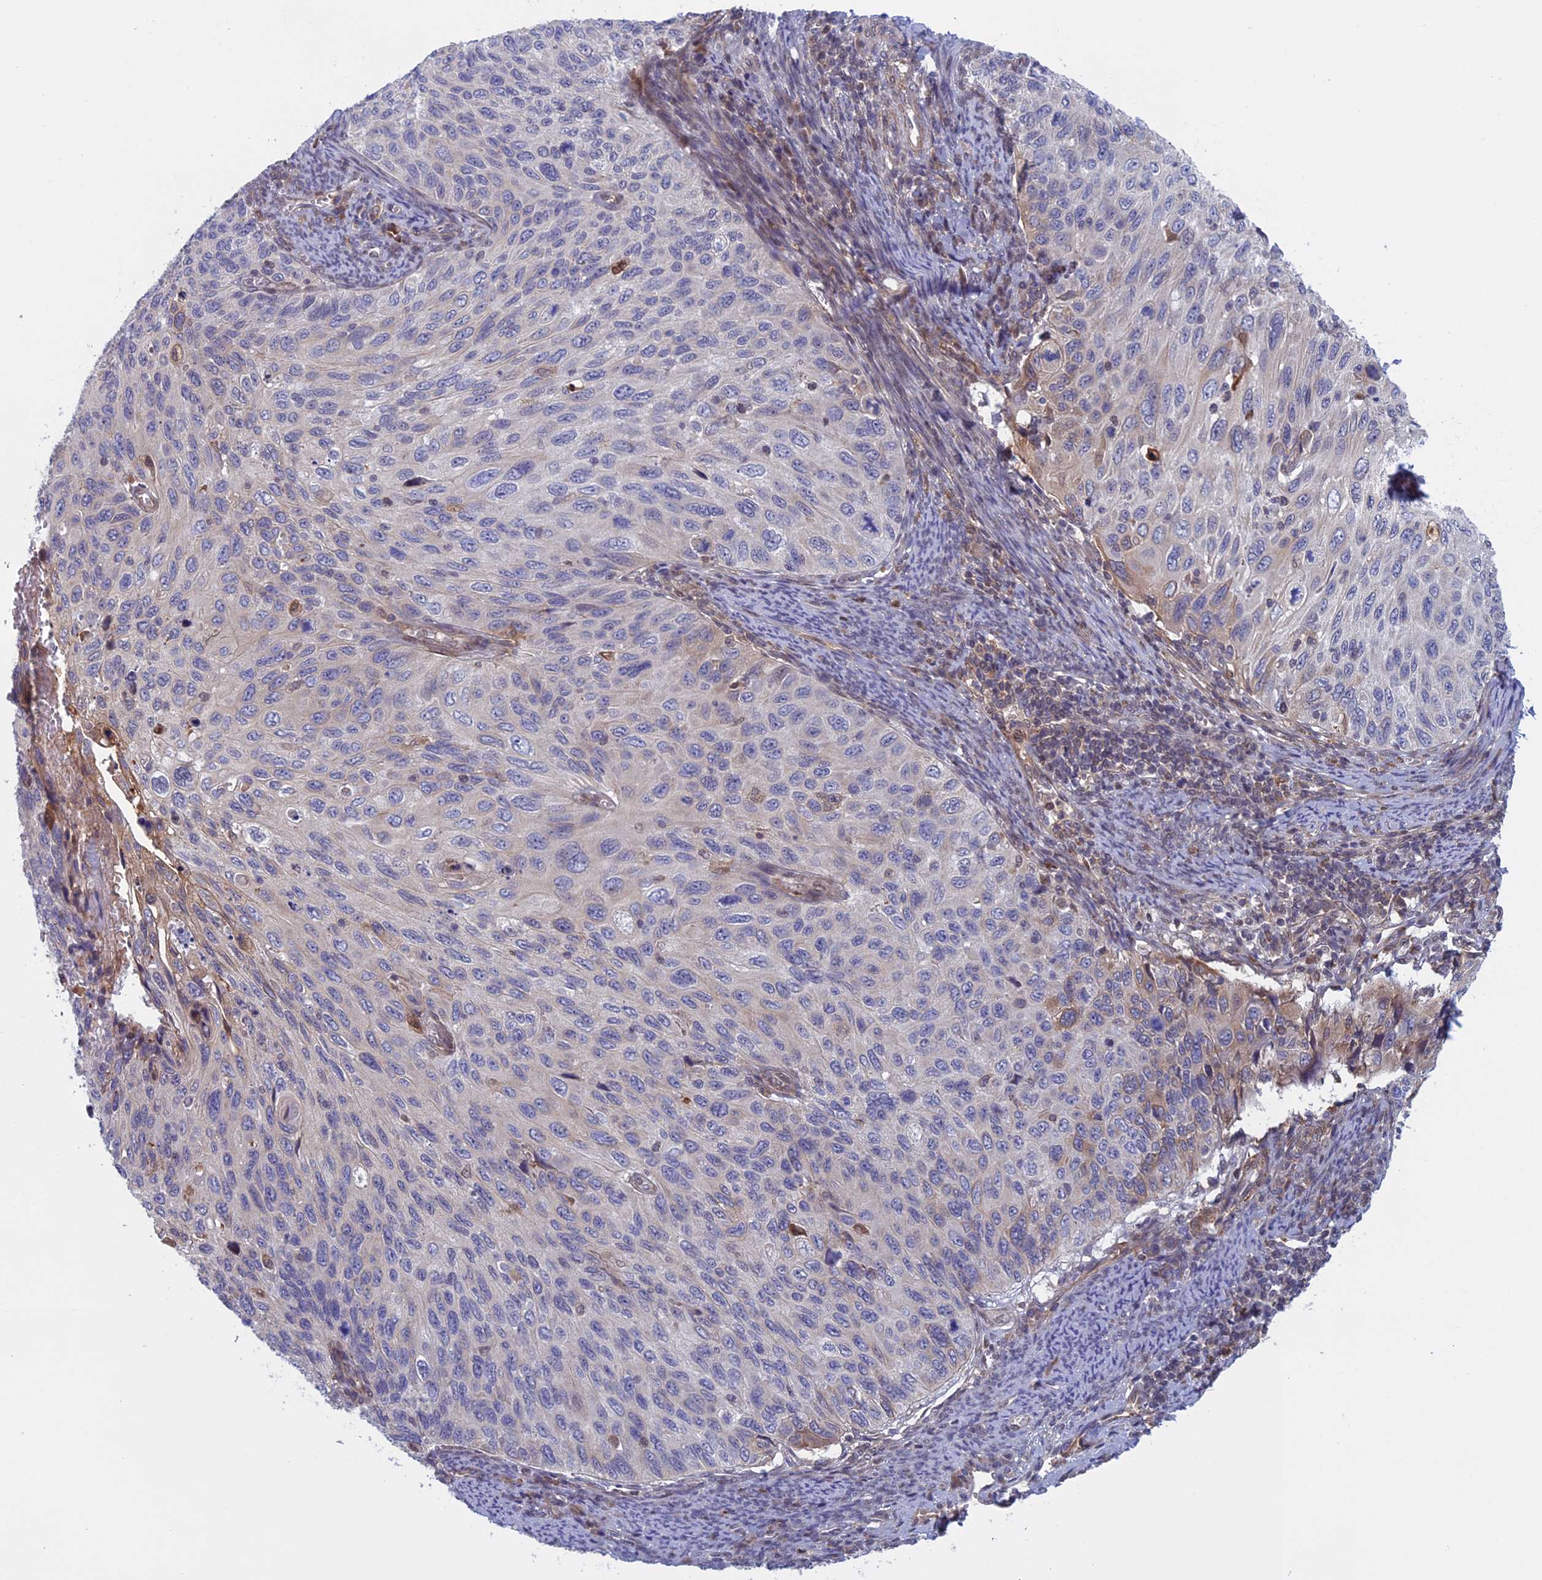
{"staining": {"intensity": "negative", "quantity": "none", "location": "none"}, "tissue": "cervical cancer", "cell_type": "Tumor cells", "image_type": "cancer", "snomed": [{"axis": "morphology", "description": "Squamous cell carcinoma, NOS"}, {"axis": "topography", "description": "Cervix"}], "caption": "The image displays no significant positivity in tumor cells of cervical squamous cell carcinoma.", "gene": "FADS1", "patient": {"sex": "female", "age": 70}}